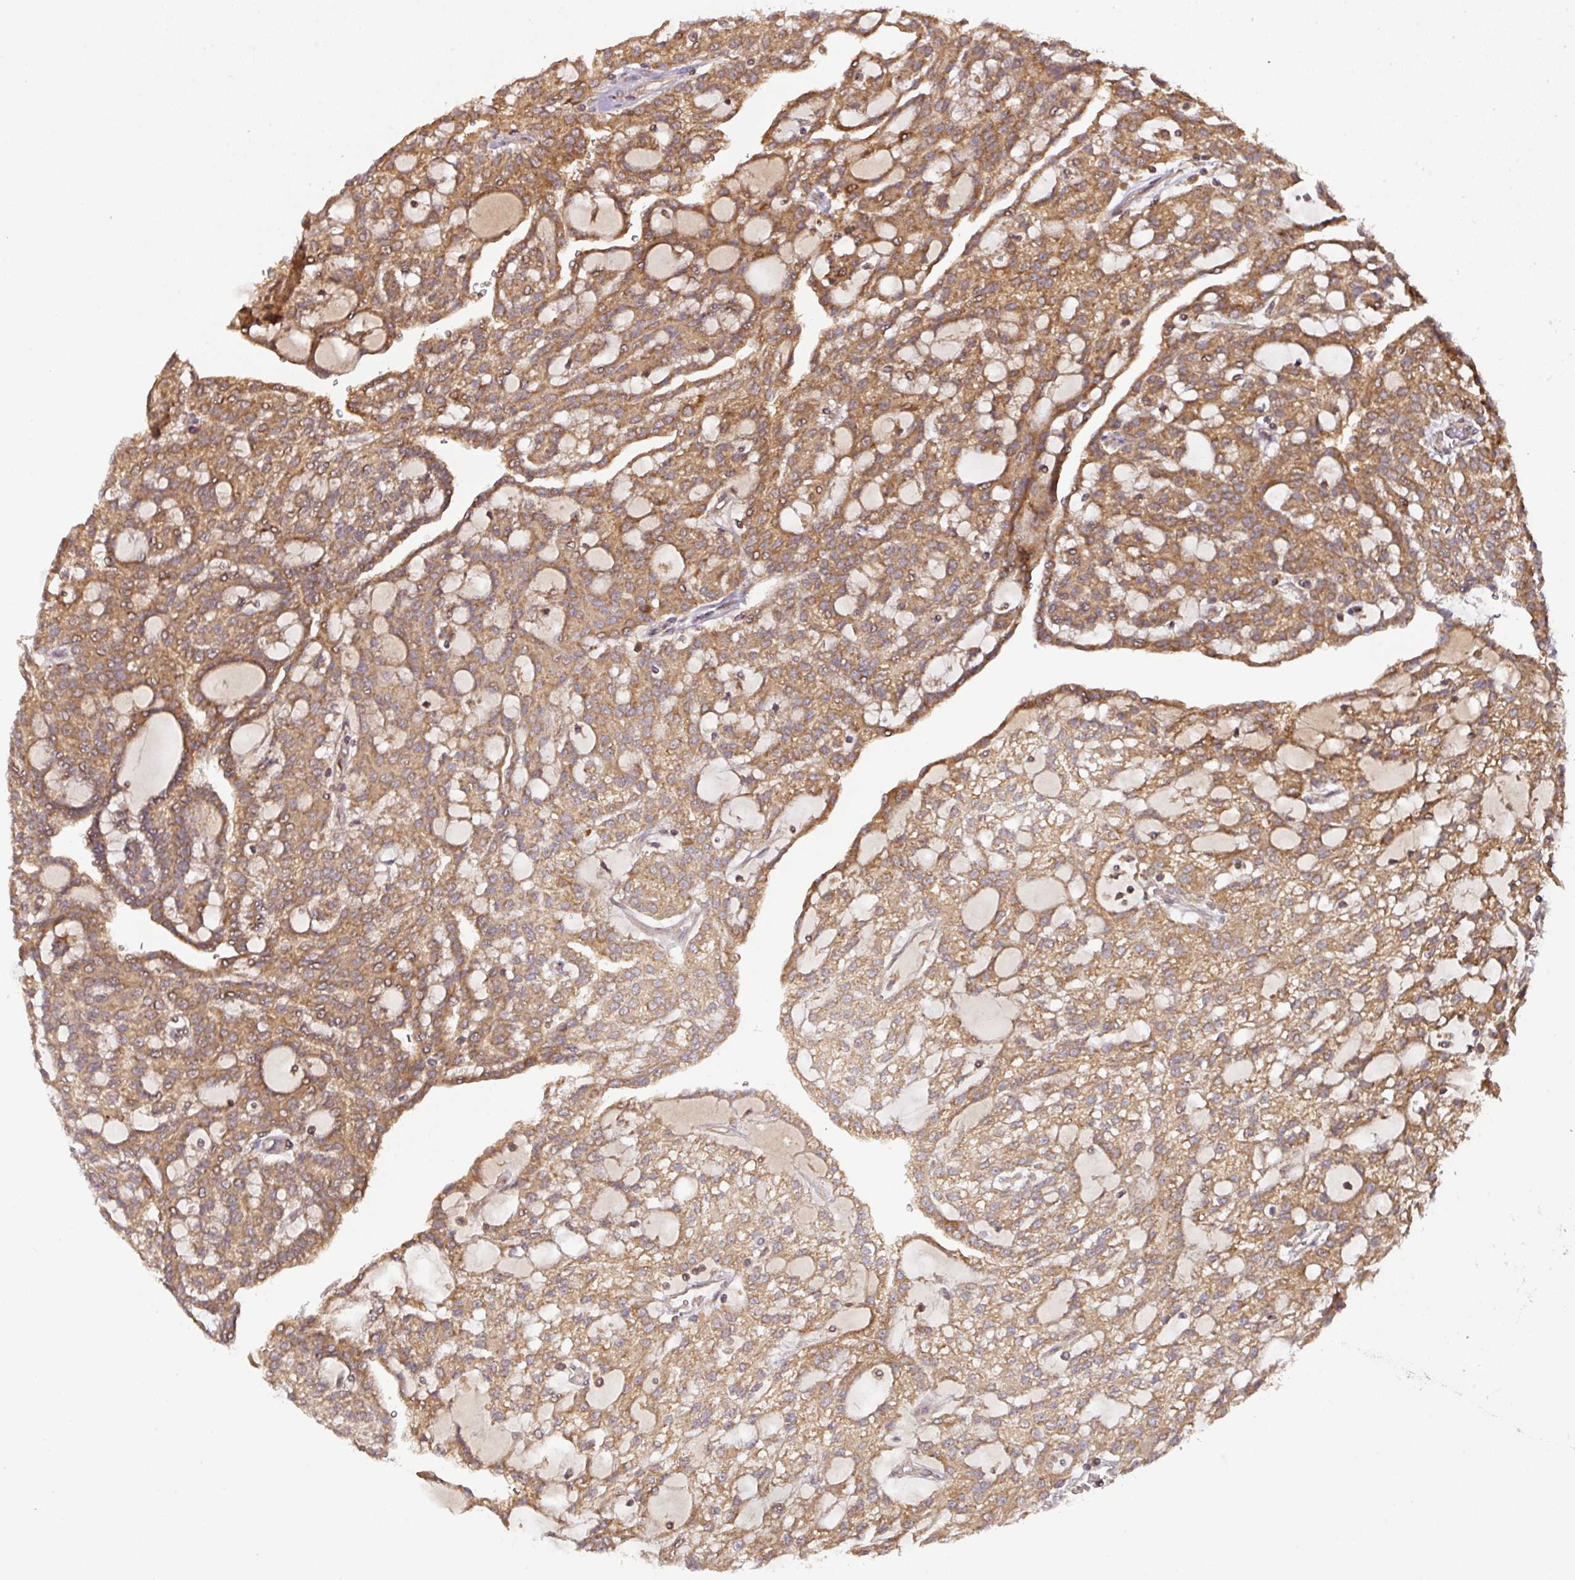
{"staining": {"intensity": "strong", "quantity": ">75%", "location": "cytoplasmic/membranous"}, "tissue": "renal cancer", "cell_type": "Tumor cells", "image_type": "cancer", "snomed": [{"axis": "morphology", "description": "Adenocarcinoma, NOS"}, {"axis": "topography", "description": "Kidney"}], "caption": "Renal adenocarcinoma tissue displays strong cytoplasmic/membranous positivity in about >75% of tumor cells", "gene": "MRRF", "patient": {"sex": "male", "age": 63}}